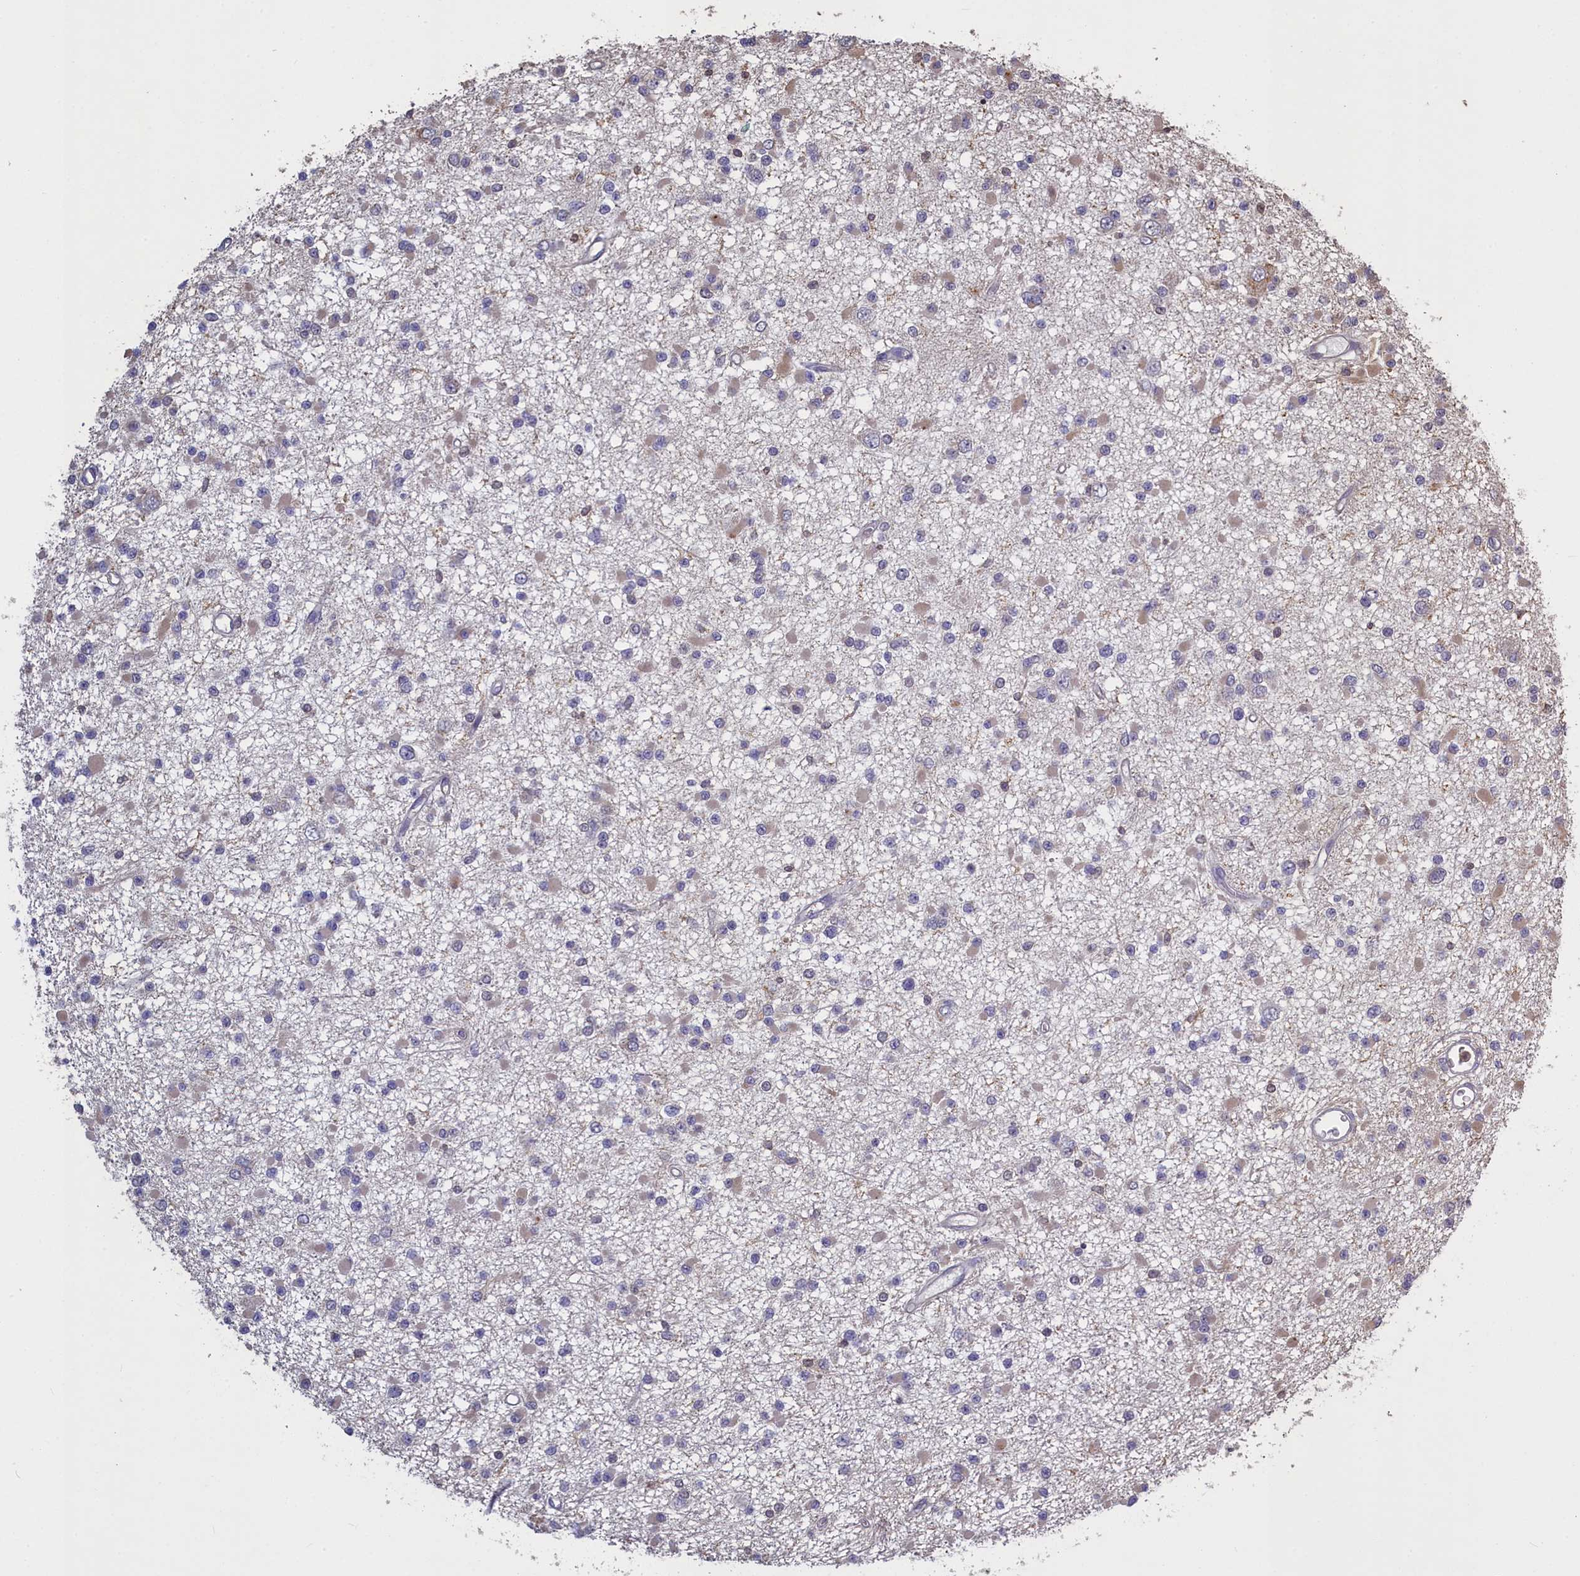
{"staining": {"intensity": "weak", "quantity": "<25%", "location": "cytoplasmic/membranous"}, "tissue": "glioma", "cell_type": "Tumor cells", "image_type": "cancer", "snomed": [{"axis": "morphology", "description": "Glioma, malignant, Low grade"}, {"axis": "topography", "description": "Brain"}], "caption": "DAB (3,3'-diaminobenzidine) immunohistochemical staining of human glioma demonstrates no significant staining in tumor cells.", "gene": "UCHL3", "patient": {"sex": "female", "age": 22}}